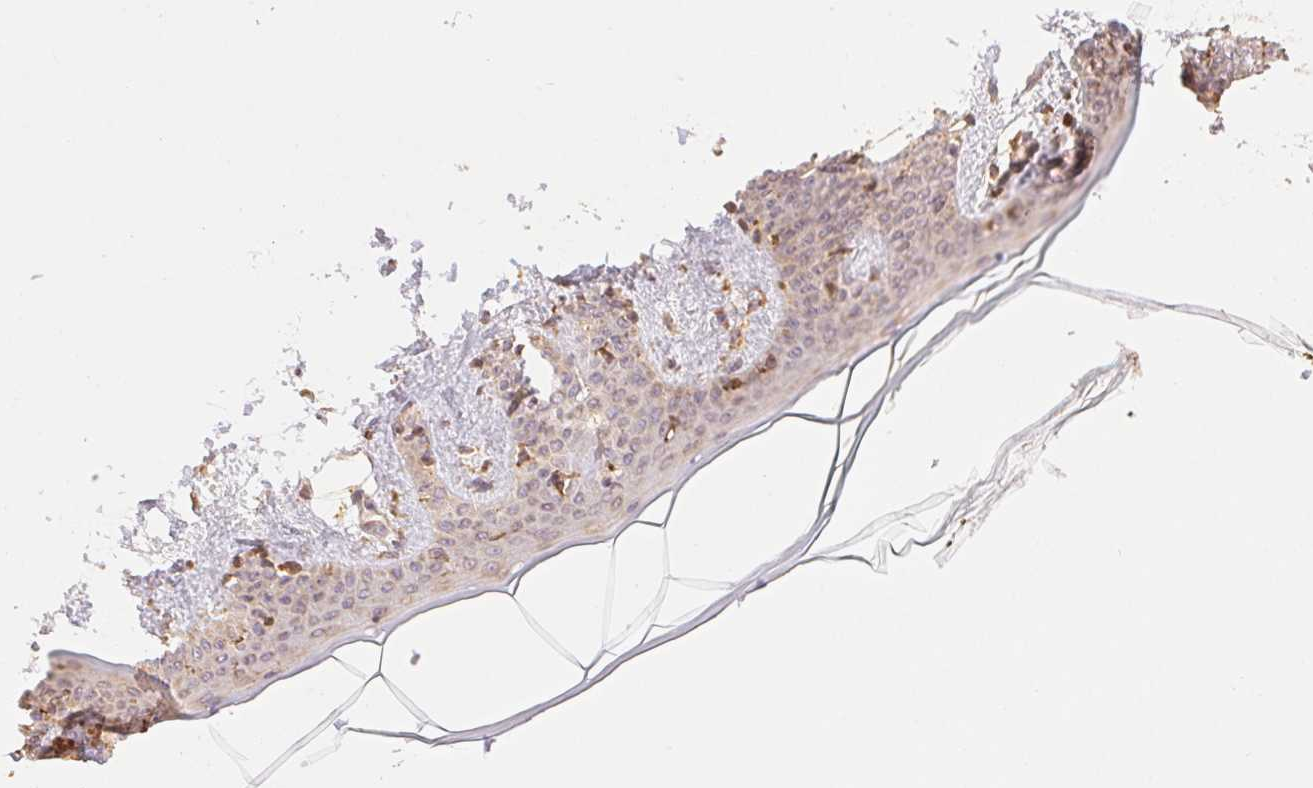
{"staining": {"intensity": "weak", "quantity": ">75%", "location": "cytoplasmic/membranous"}, "tissue": "skin", "cell_type": "Fibroblasts", "image_type": "normal", "snomed": [{"axis": "morphology", "description": "Normal tissue, NOS"}, {"axis": "topography", "description": "Skin"}], "caption": "Immunohistochemical staining of unremarkable skin shows low levels of weak cytoplasmic/membranous staining in about >75% of fibroblasts.", "gene": "ENTREP1", "patient": {"sex": "female", "age": 34}}